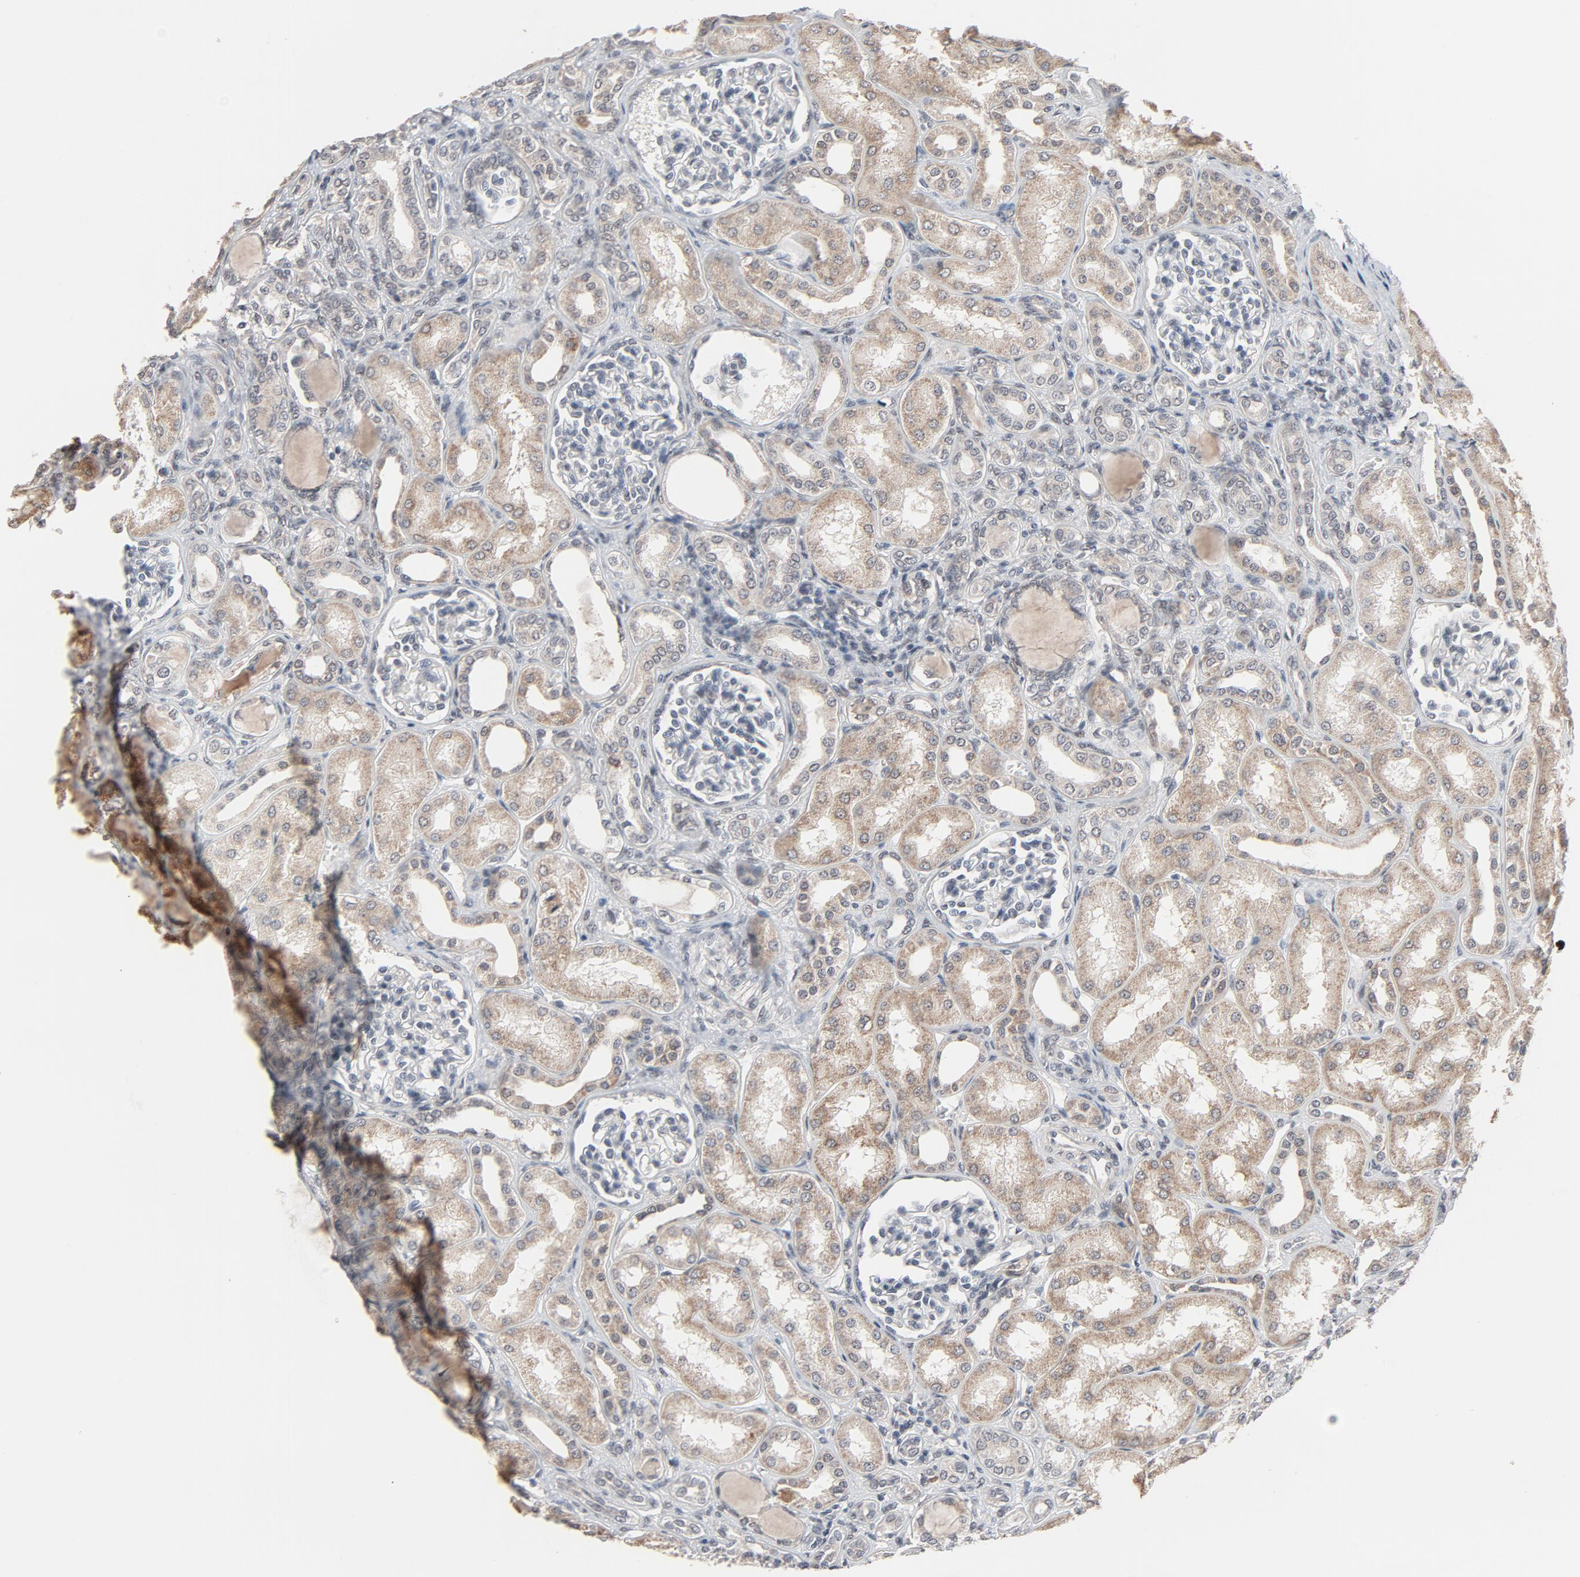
{"staining": {"intensity": "negative", "quantity": "none", "location": "none"}, "tissue": "kidney", "cell_type": "Cells in glomeruli", "image_type": "normal", "snomed": [{"axis": "morphology", "description": "Normal tissue, NOS"}, {"axis": "topography", "description": "Kidney"}], "caption": "Immunohistochemical staining of unremarkable kidney displays no significant positivity in cells in glomeruli. The staining is performed using DAB brown chromogen with nuclei counter-stained in using hematoxylin.", "gene": "MT3", "patient": {"sex": "male", "age": 7}}